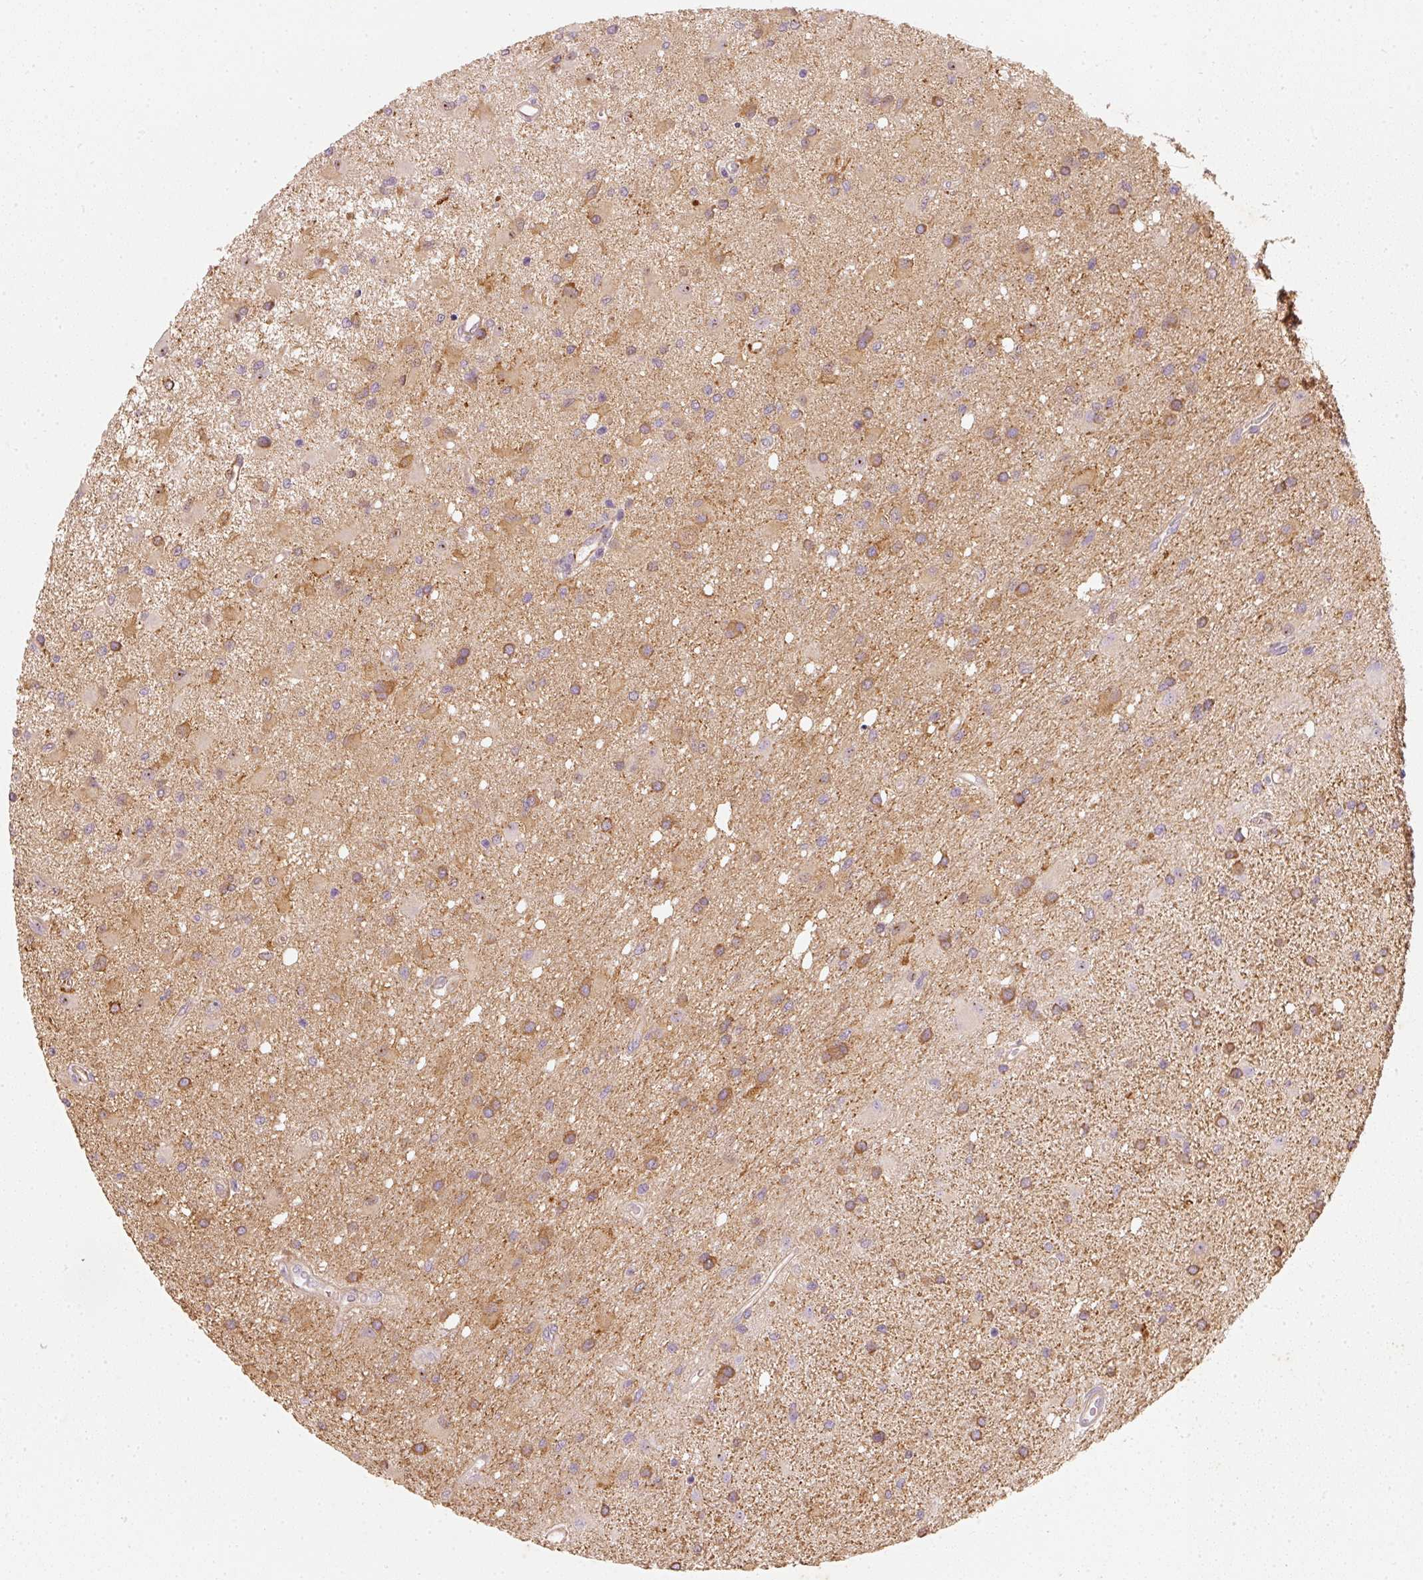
{"staining": {"intensity": "moderate", "quantity": "<25%", "location": "cytoplasmic/membranous"}, "tissue": "glioma", "cell_type": "Tumor cells", "image_type": "cancer", "snomed": [{"axis": "morphology", "description": "Glioma, malignant, High grade"}, {"axis": "topography", "description": "Brain"}], "caption": "Immunohistochemistry (DAB (3,3'-diaminobenzidine)) staining of human malignant high-grade glioma exhibits moderate cytoplasmic/membranous protein positivity in approximately <25% of tumor cells. (DAB = brown stain, brightfield microscopy at high magnification).", "gene": "RGL2", "patient": {"sex": "male", "age": 67}}